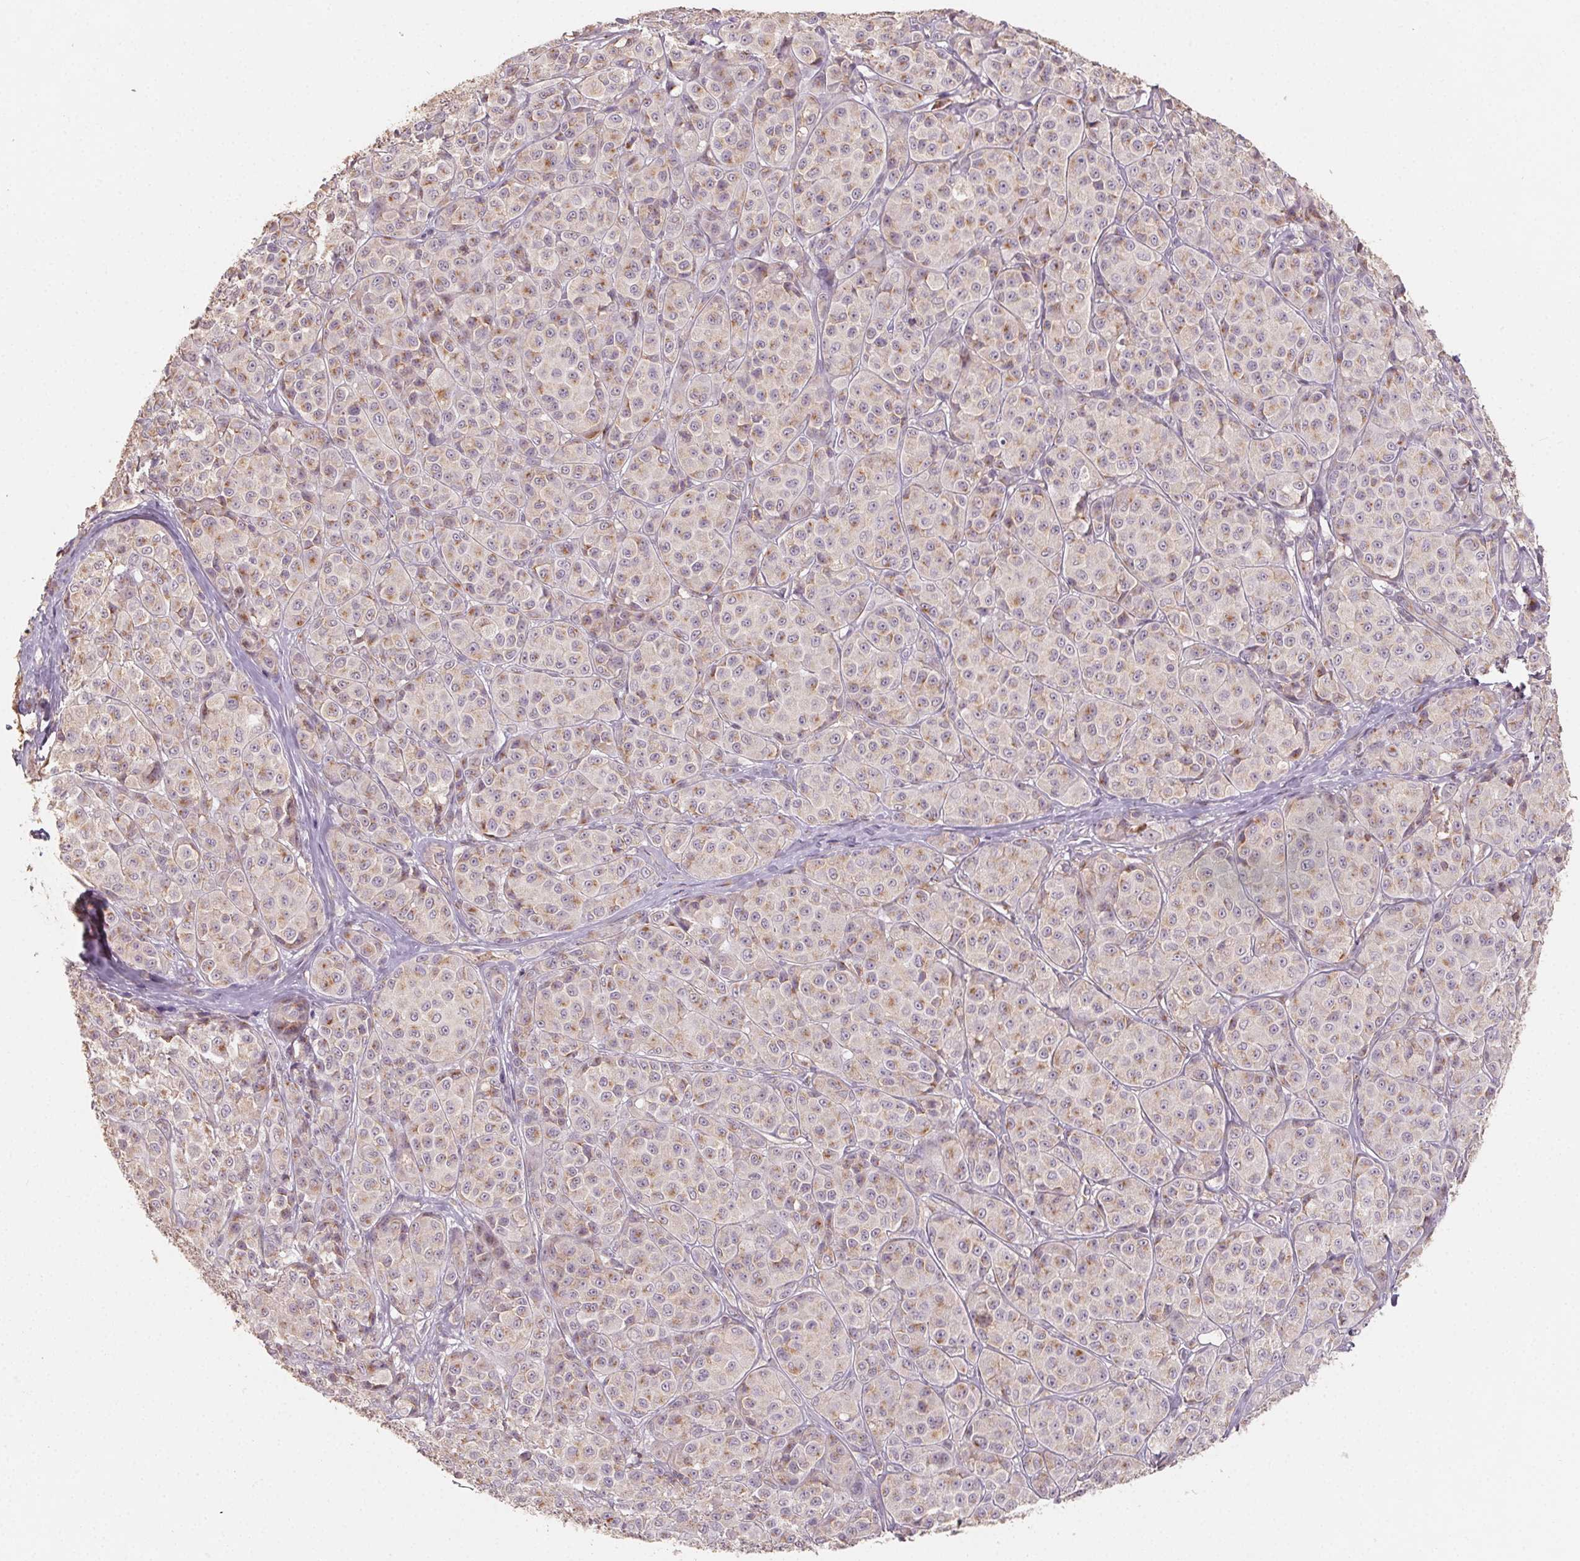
{"staining": {"intensity": "weak", "quantity": "25%-75%", "location": "cytoplasmic/membranous"}, "tissue": "melanoma", "cell_type": "Tumor cells", "image_type": "cancer", "snomed": [{"axis": "morphology", "description": "Malignant melanoma, NOS"}, {"axis": "topography", "description": "Skin"}], "caption": "A brown stain labels weak cytoplasmic/membranous staining of a protein in malignant melanoma tumor cells.", "gene": "AP1S1", "patient": {"sex": "male", "age": 89}}